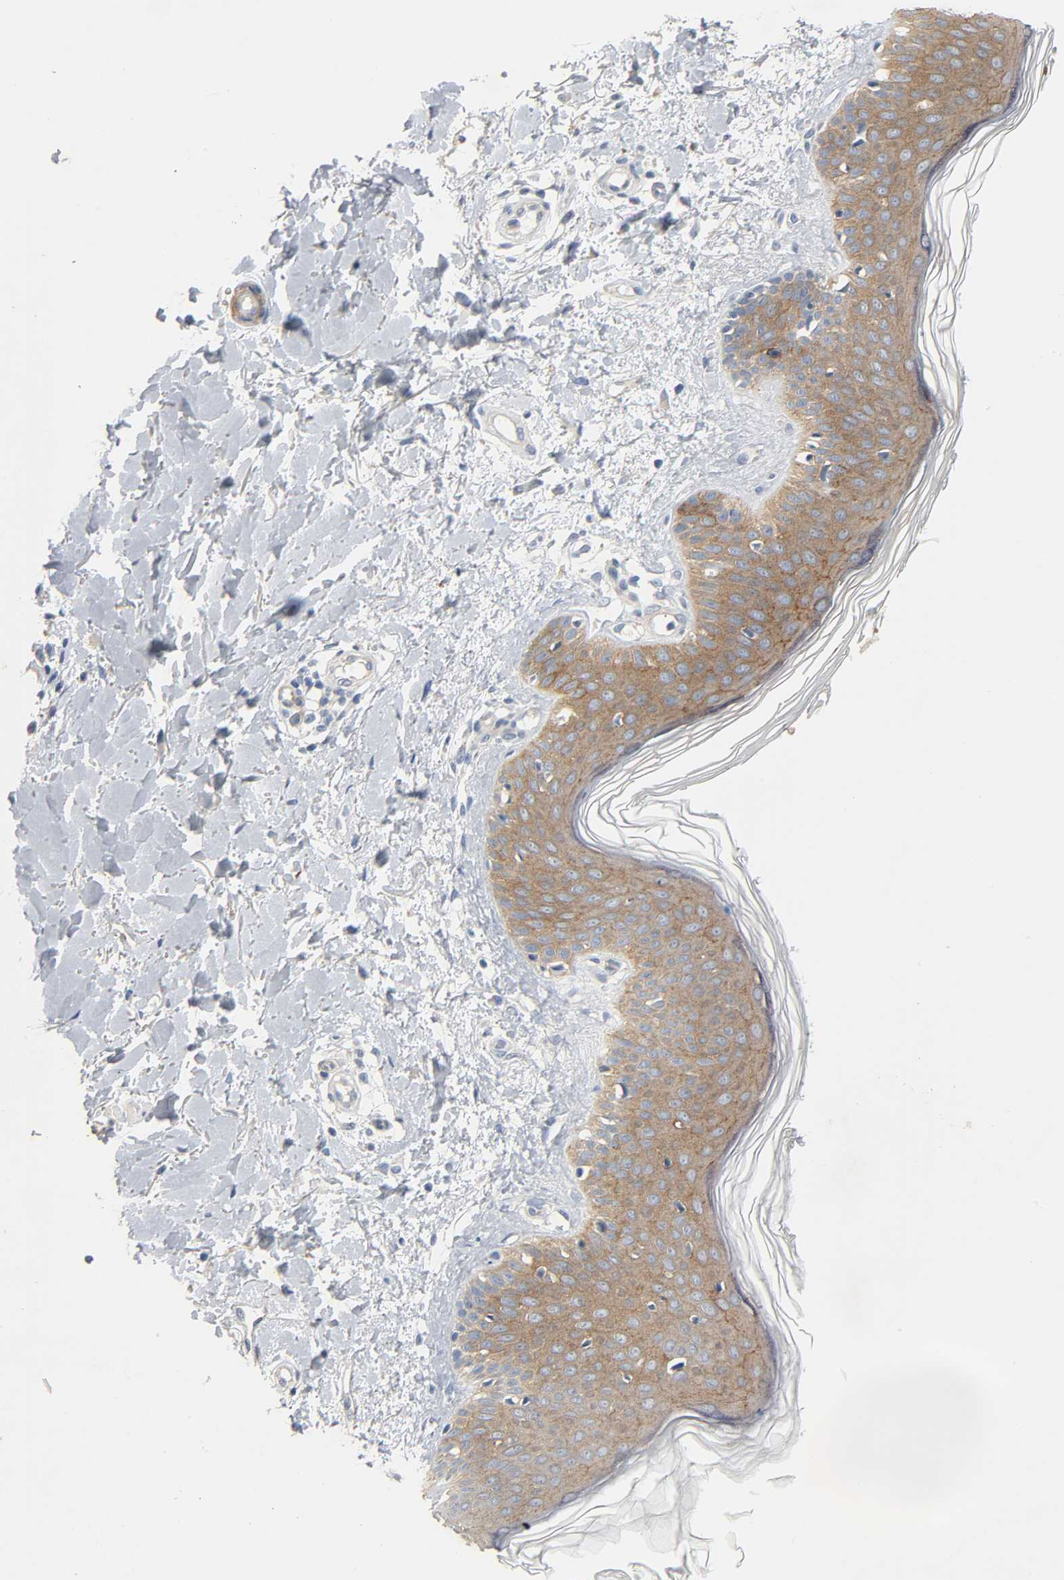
{"staining": {"intensity": "negative", "quantity": "none", "location": "none"}, "tissue": "skin", "cell_type": "Fibroblasts", "image_type": "normal", "snomed": [{"axis": "morphology", "description": "Normal tissue, NOS"}, {"axis": "topography", "description": "Skin"}], "caption": "A histopathology image of human skin is negative for staining in fibroblasts. (DAB immunohistochemistry (IHC), high magnification).", "gene": "ARPC1A", "patient": {"sex": "female", "age": 56}}